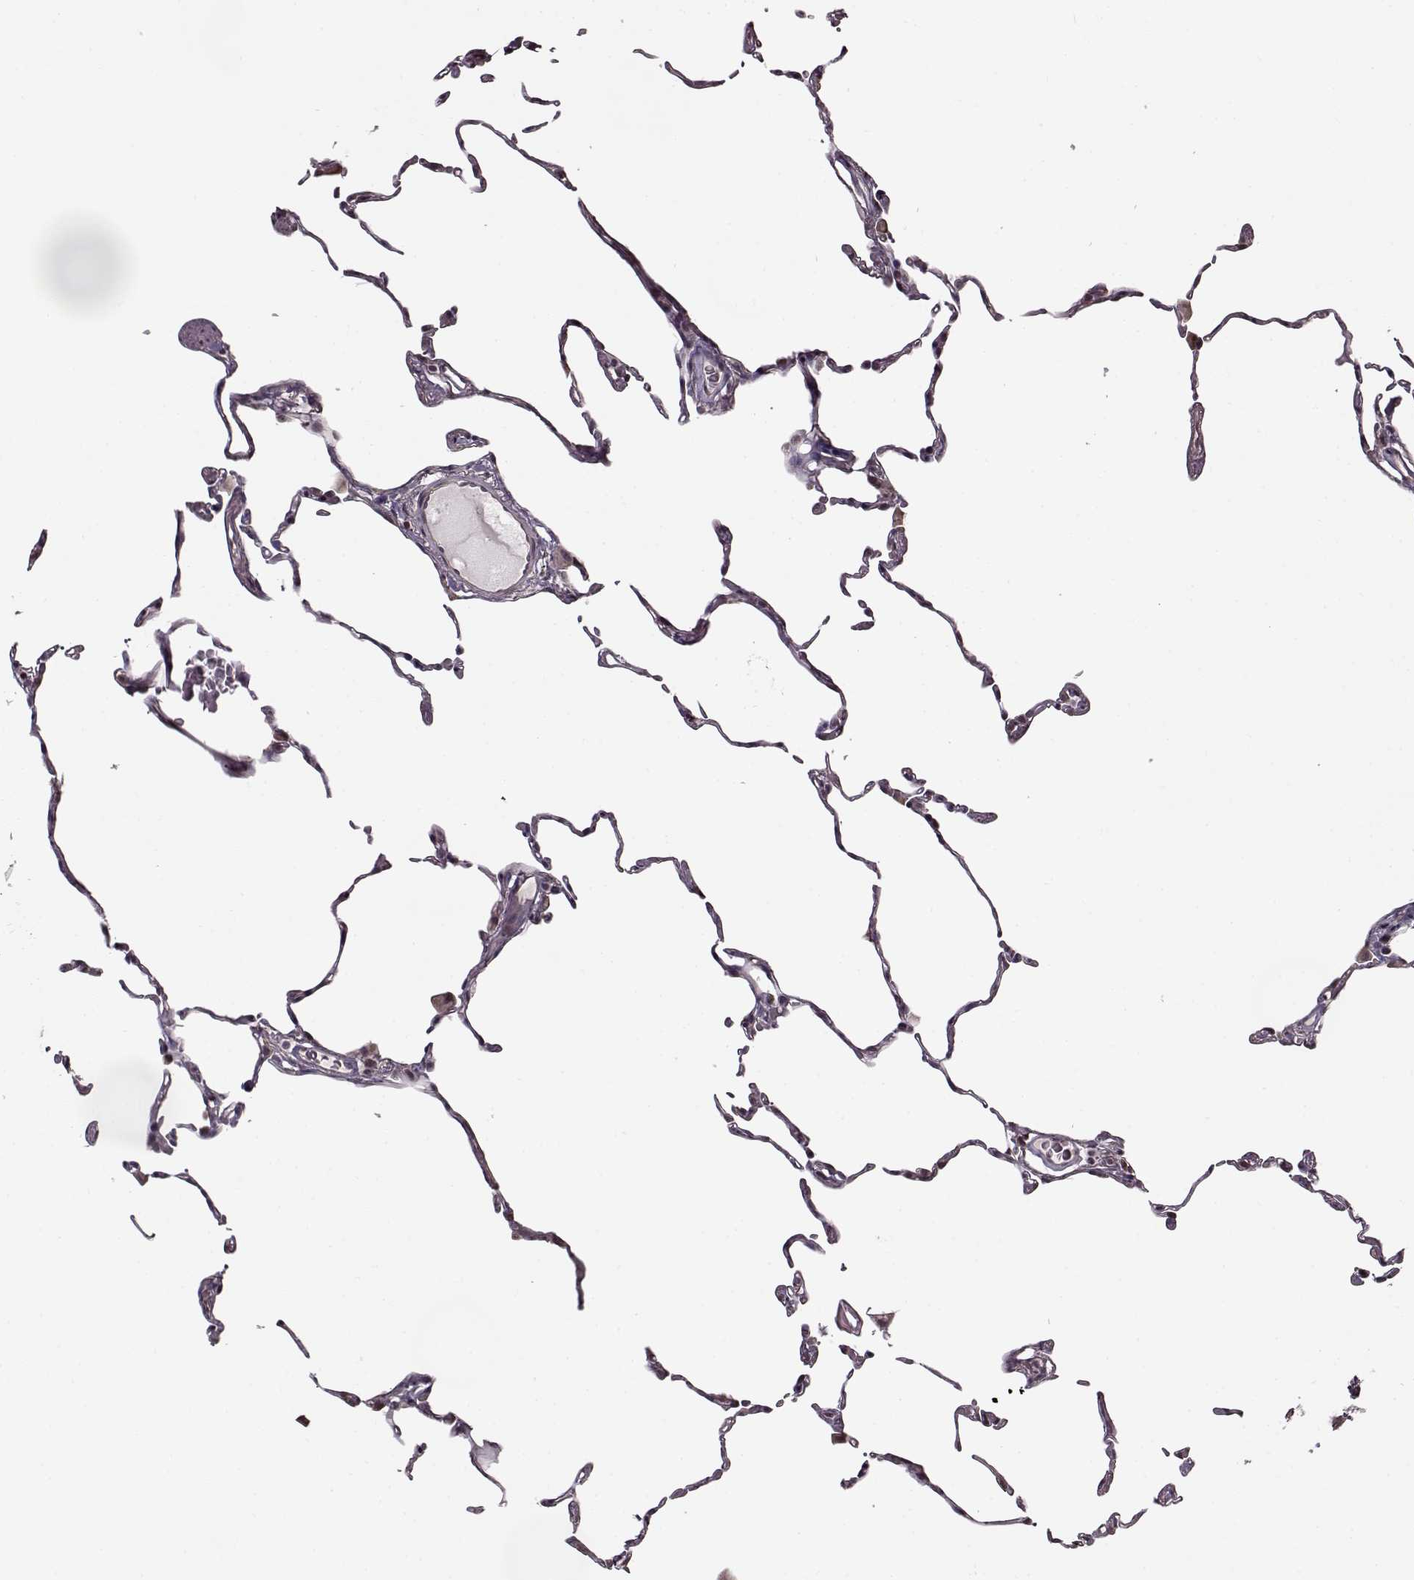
{"staining": {"intensity": "negative", "quantity": "none", "location": "none"}, "tissue": "lung", "cell_type": "Alveolar cells", "image_type": "normal", "snomed": [{"axis": "morphology", "description": "Normal tissue, NOS"}, {"axis": "topography", "description": "Lung"}], "caption": "Immunohistochemistry of normal lung exhibits no positivity in alveolar cells.", "gene": "FSHB", "patient": {"sex": "female", "age": 57}}